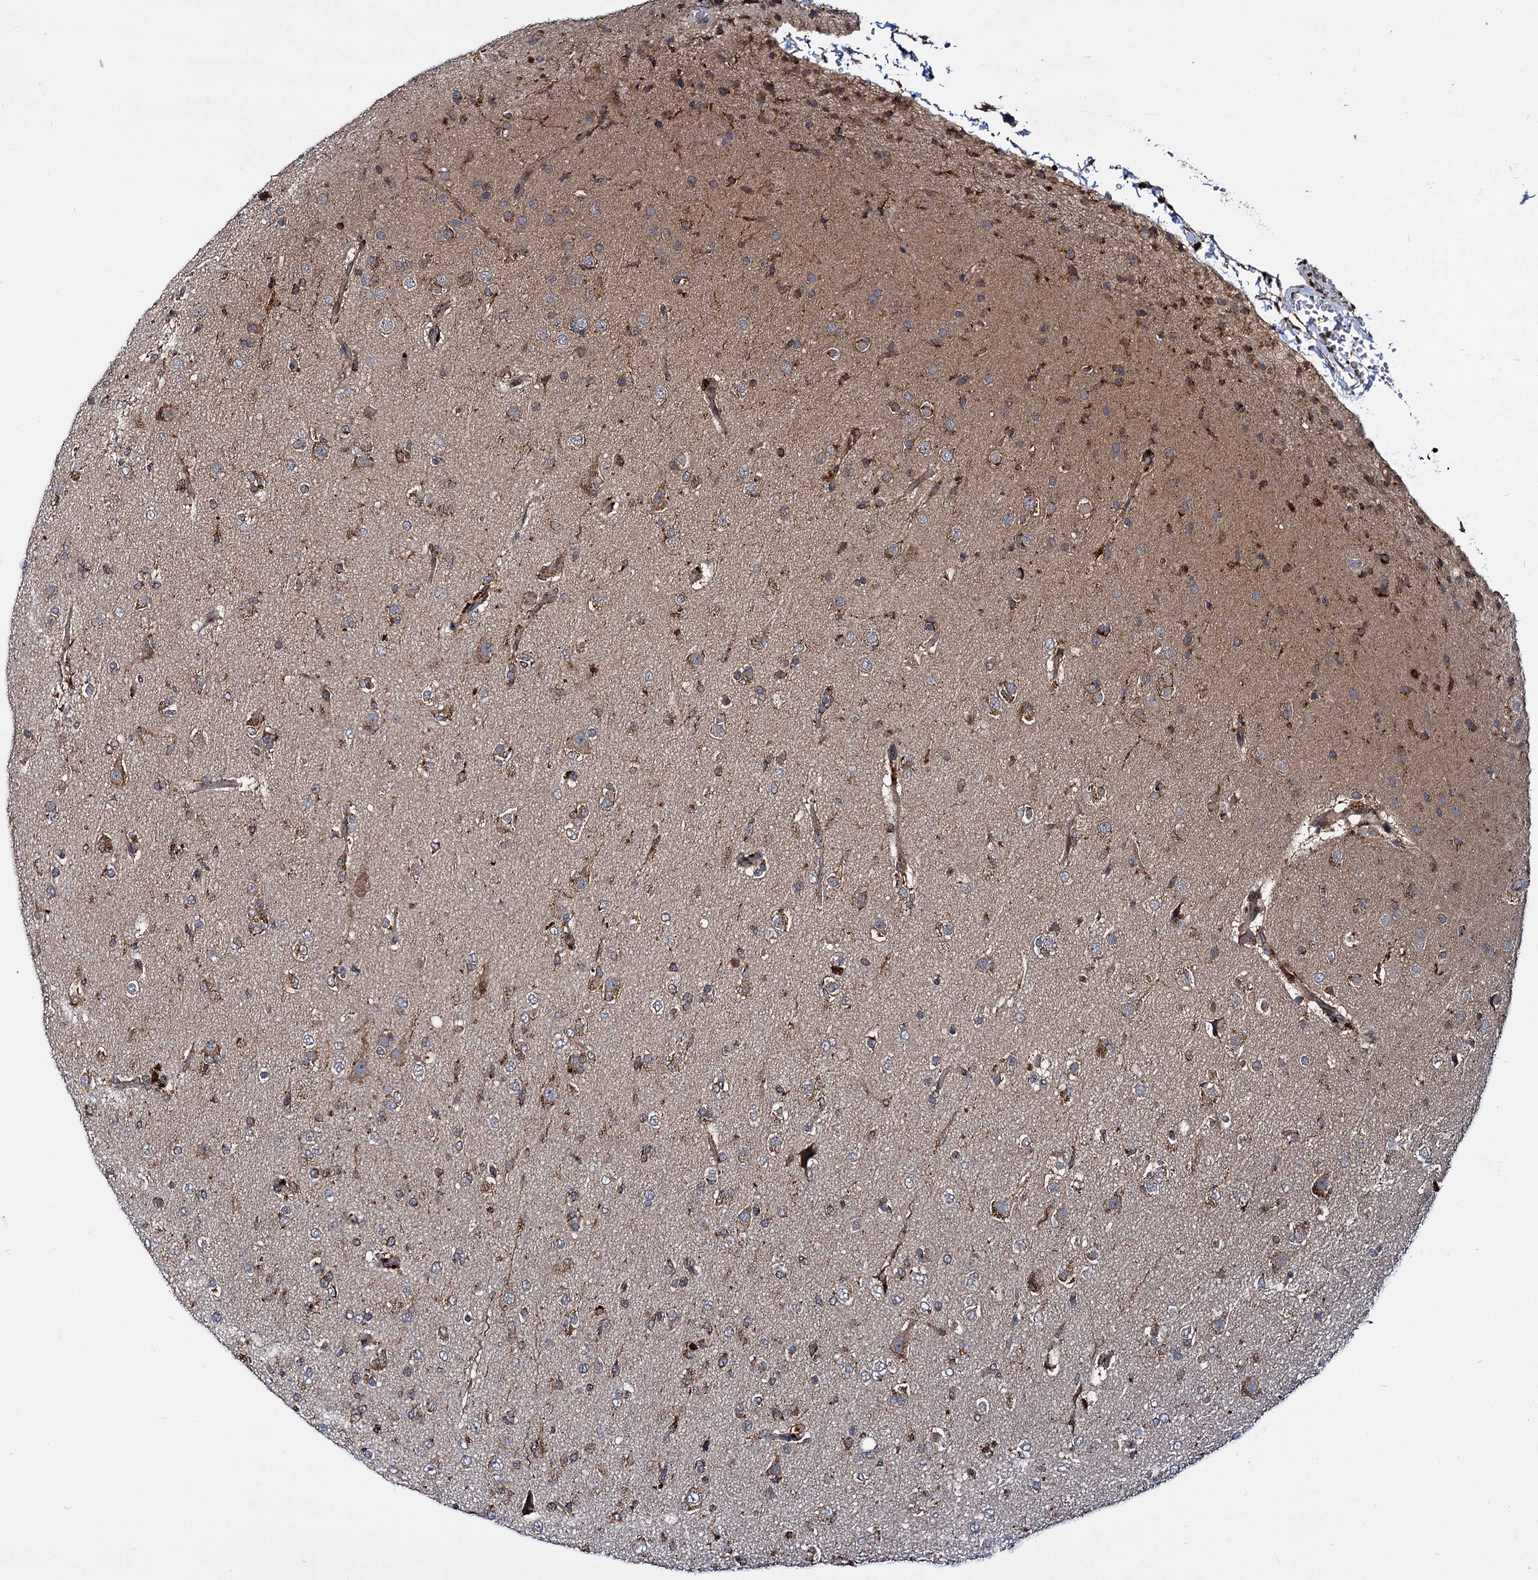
{"staining": {"intensity": "moderate", "quantity": "25%-75%", "location": "cytoplasmic/membranous"}, "tissue": "glioma", "cell_type": "Tumor cells", "image_type": "cancer", "snomed": [{"axis": "morphology", "description": "Glioma, malignant, Low grade"}, {"axis": "topography", "description": "Brain"}], "caption": "This histopathology image shows glioma stained with immunohistochemistry (IHC) to label a protein in brown. The cytoplasmic/membranous of tumor cells show moderate positivity for the protein. Nuclei are counter-stained blue.", "gene": "UFM1", "patient": {"sex": "male", "age": 65}}